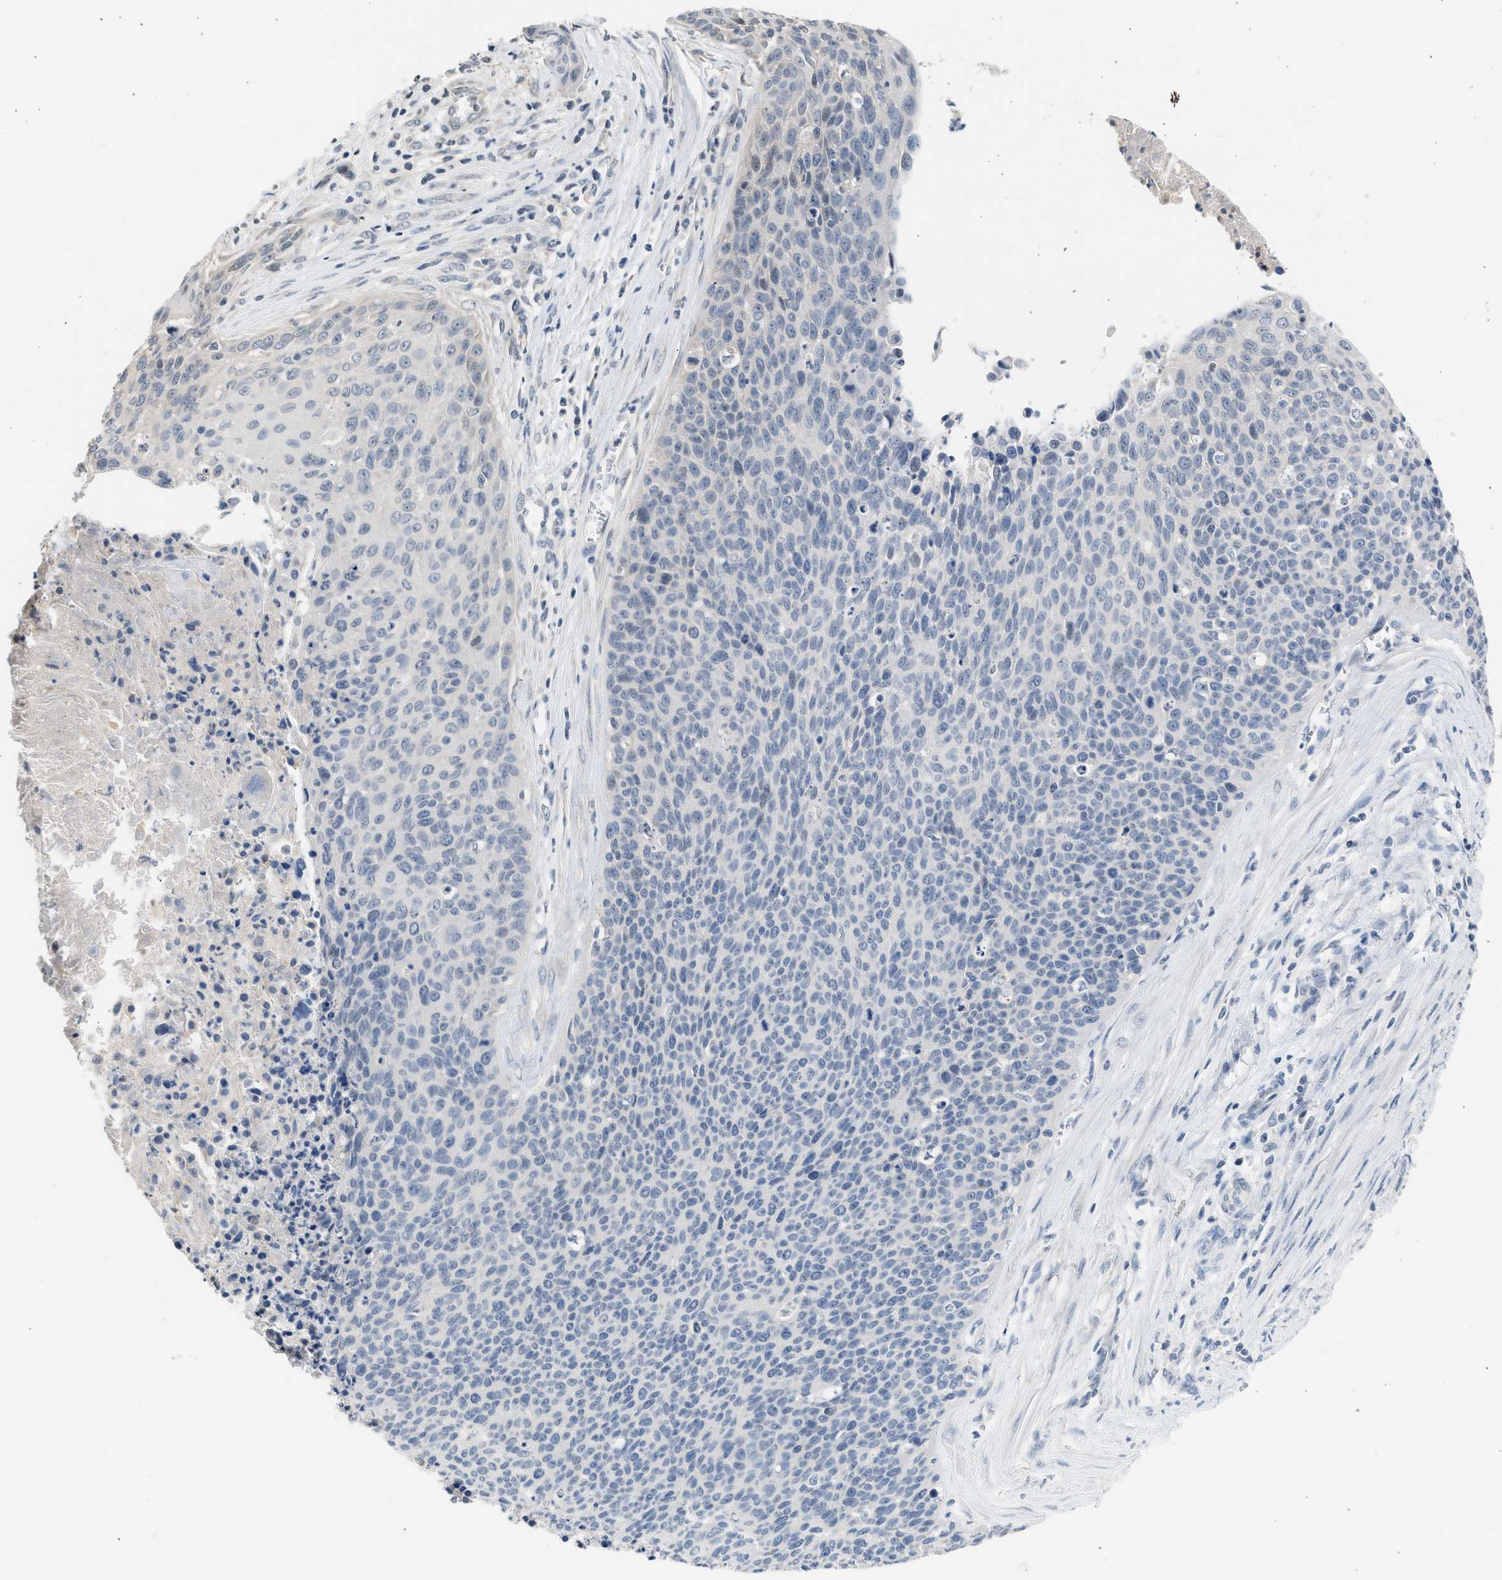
{"staining": {"intensity": "negative", "quantity": "none", "location": "none"}, "tissue": "cervical cancer", "cell_type": "Tumor cells", "image_type": "cancer", "snomed": [{"axis": "morphology", "description": "Squamous cell carcinoma, NOS"}, {"axis": "topography", "description": "Cervix"}], "caption": "Human cervical cancer (squamous cell carcinoma) stained for a protein using immunohistochemistry (IHC) displays no staining in tumor cells.", "gene": "SULT2A1", "patient": {"sex": "female", "age": 55}}